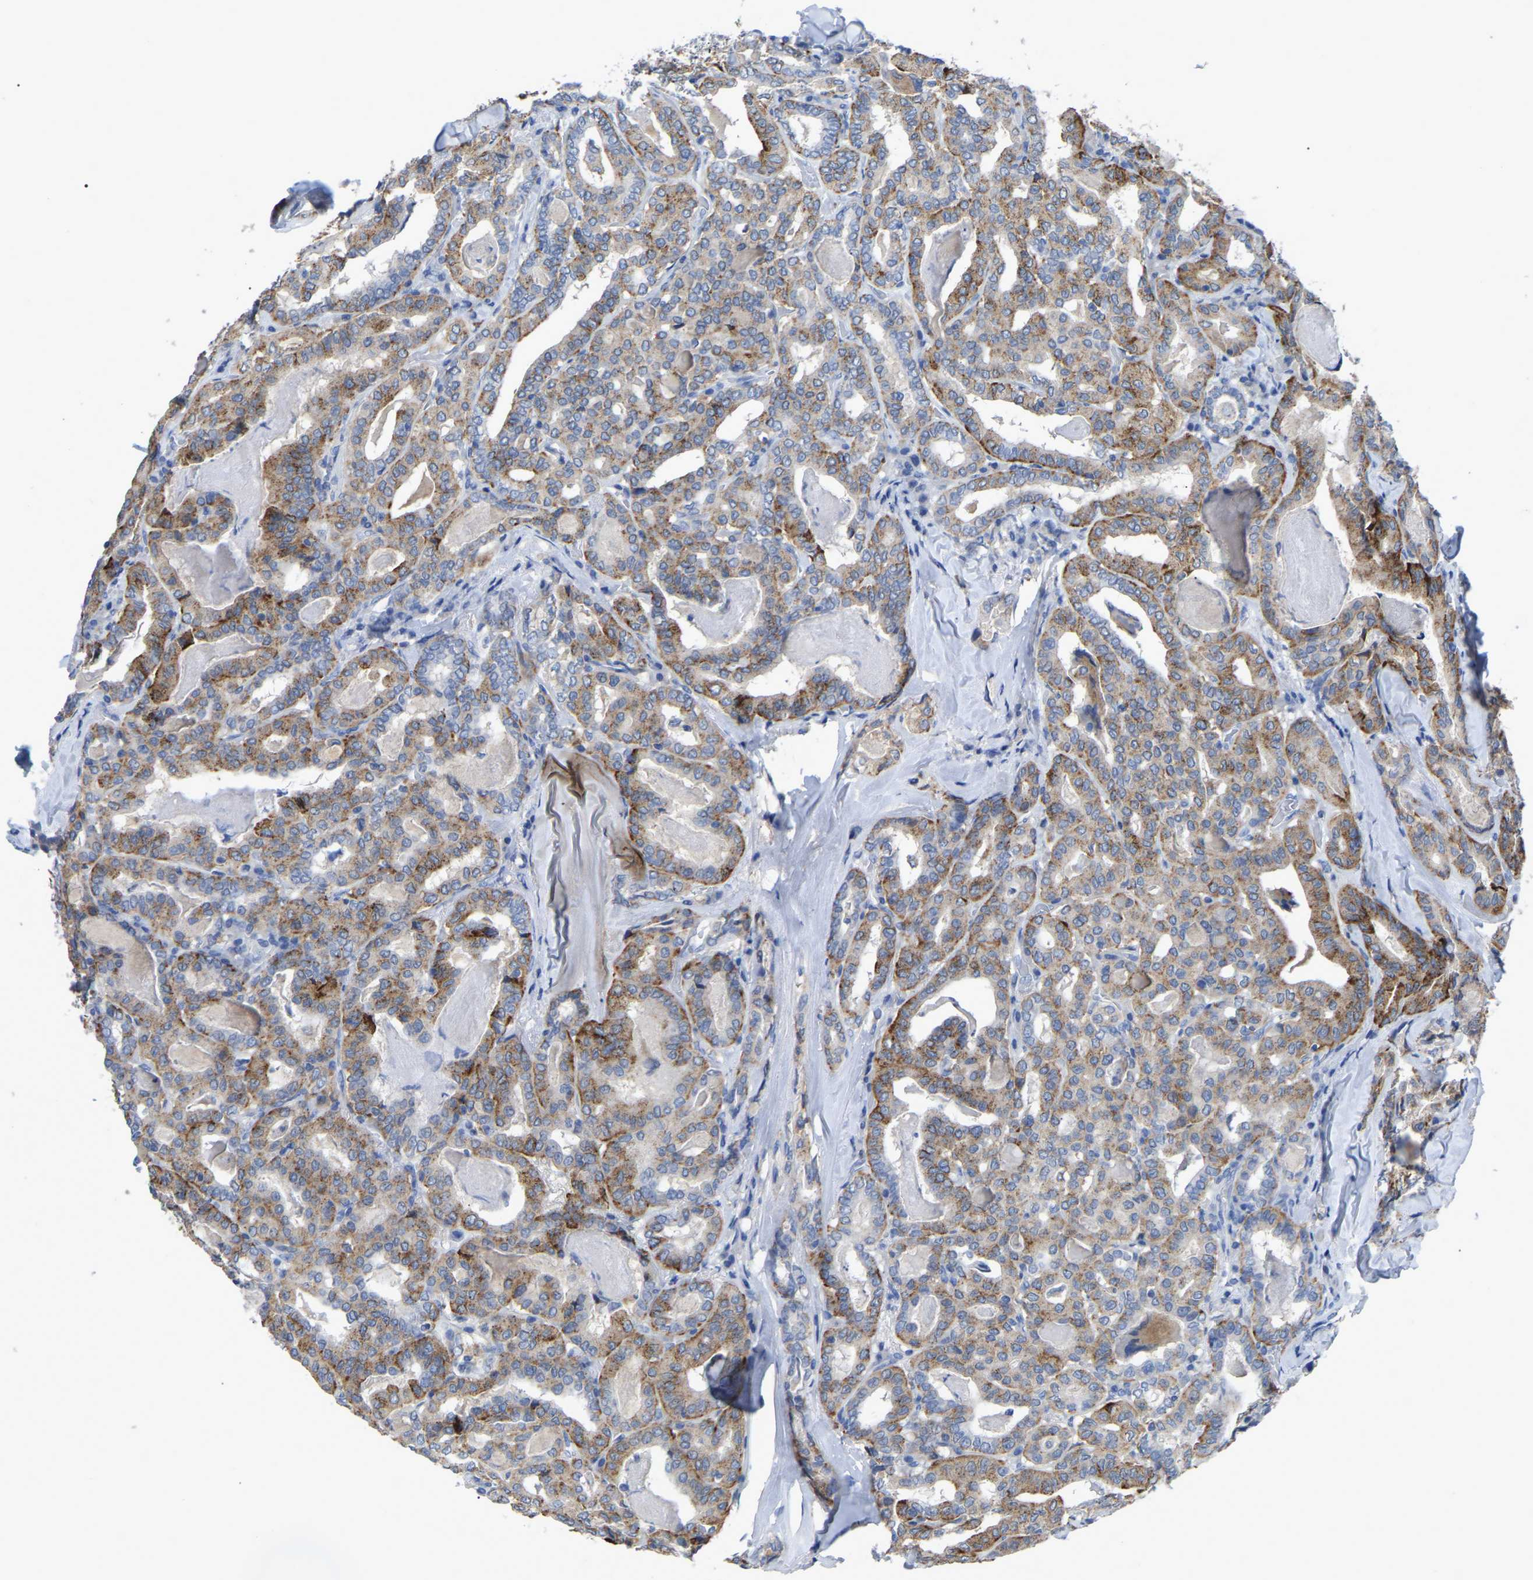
{"staining": {"intensity": "moderate", "quantity": "25%-75%", "location": "cytoplasmic/membranous"}, "tissue": "thyroid cancer", "cell_type": "Tumor cells", "image_type": "cancer", "snomed": [{"axis": "morphology", "description": "Papillary adenocarcinoma, NOS"}, {"axis": "topography", "description": "Thyroid gland"}], "caption": "DAB immunohistochemical staining of thyroid cancer reveals moderate cytoplasmic/membranous protein positivity in about 25%-75% of tumor cells. The staining was performed using DAB (3,3'-diaminobenzidine), with brown indicating positive protein expression. Nuclei are stained blue with hematoxylin.", "gene": "SMPD2", "patient": {"sex": "female", "age": 42}}